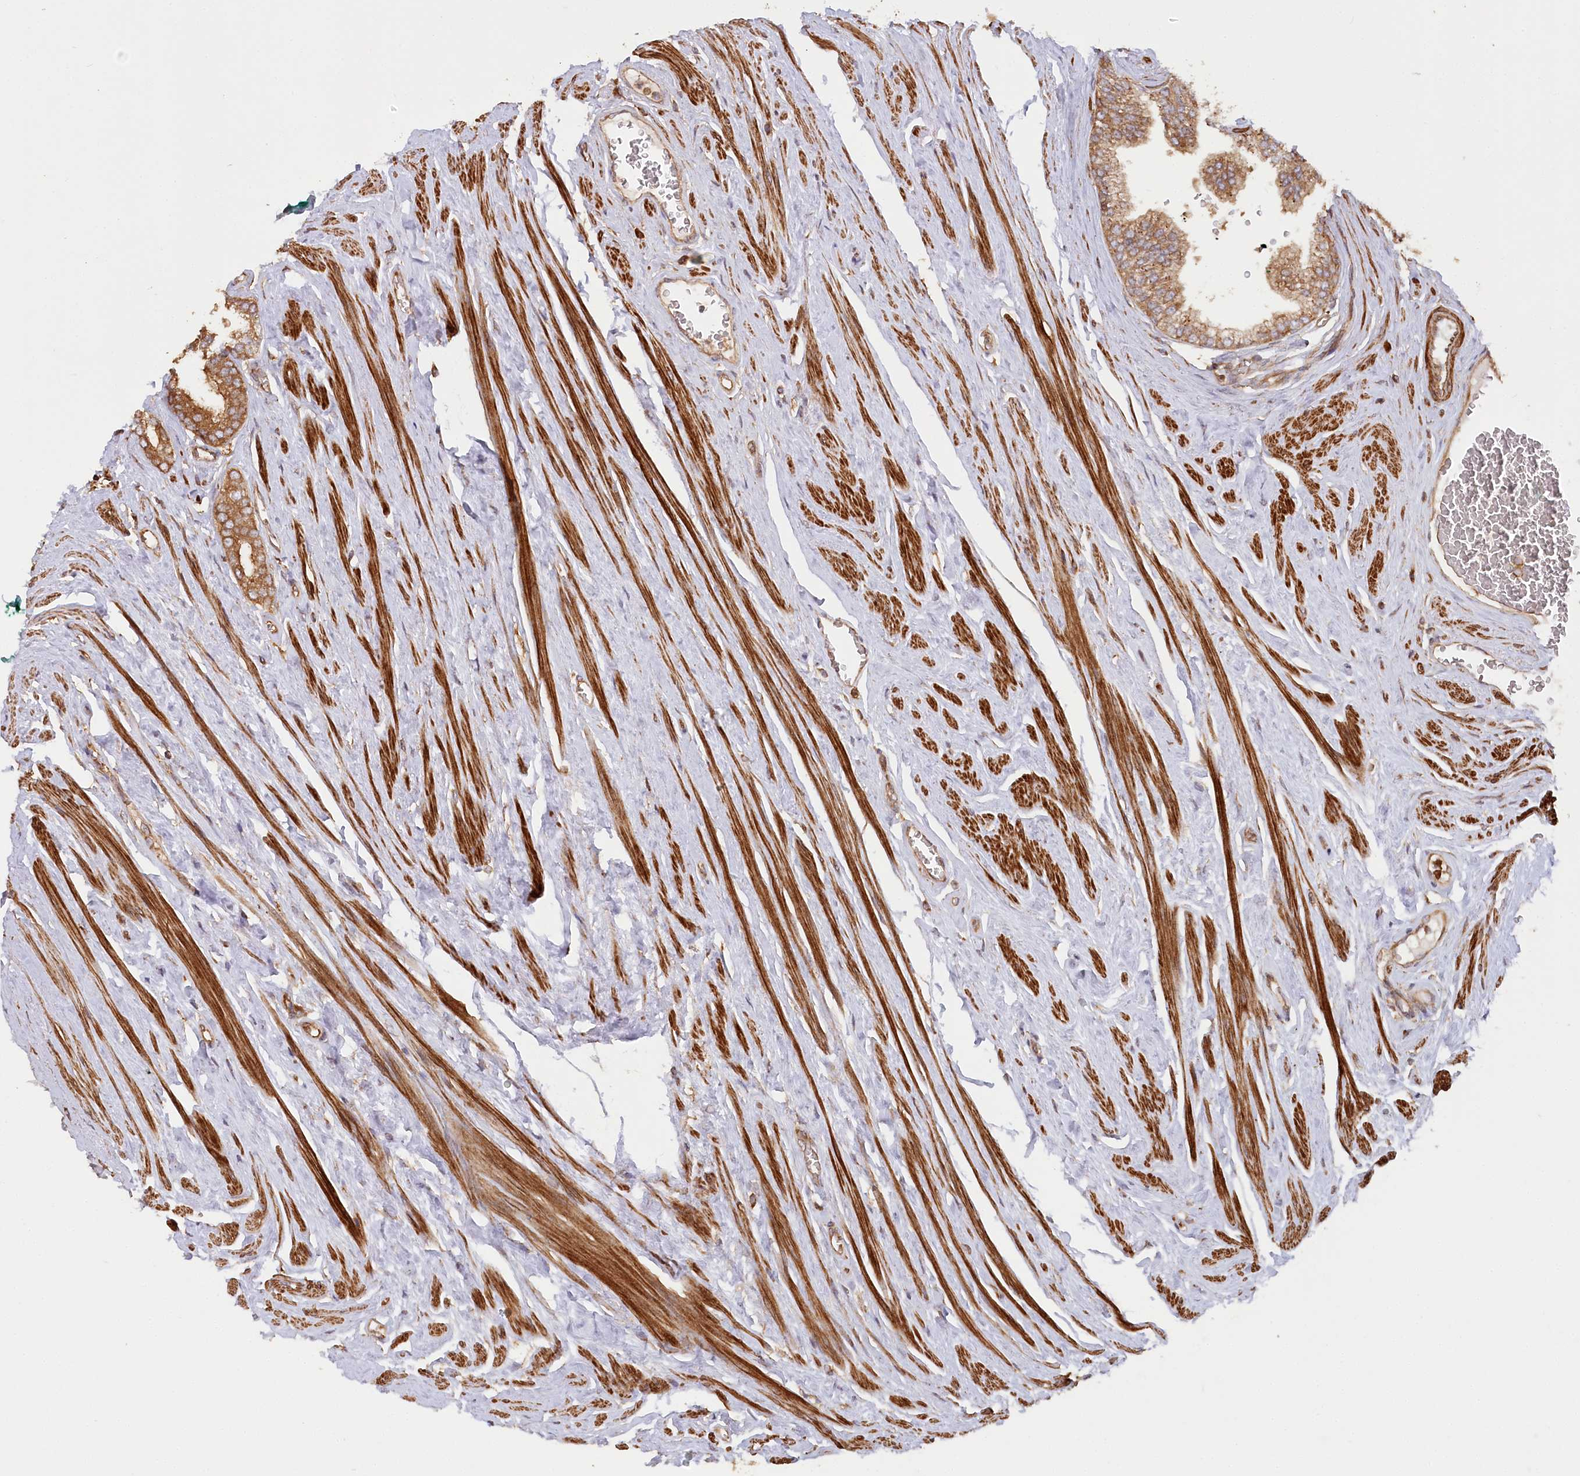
{"staining": {"intensity": "strong", "quantity": ">75%", "location": "cytoplasmic/membranous"}, "tissue": "prostate cancer", "cell_type": "Tumor cells", "image_type": "cancer", "snomed": [{"axis": "morphology", "description": "Adenocarcinoma, Low grade"}, {"axis": "topography", "description": "Prostate"}], "caption": "The photomicrograph exhibits a brown stain indicating the presence of a protein in the cytoplasmic/membranous of tumor cells in low-grade adenocarcinoma (prostate).", "gene": "PAIP2", "patient": {"sex": "male", "age": 63}}